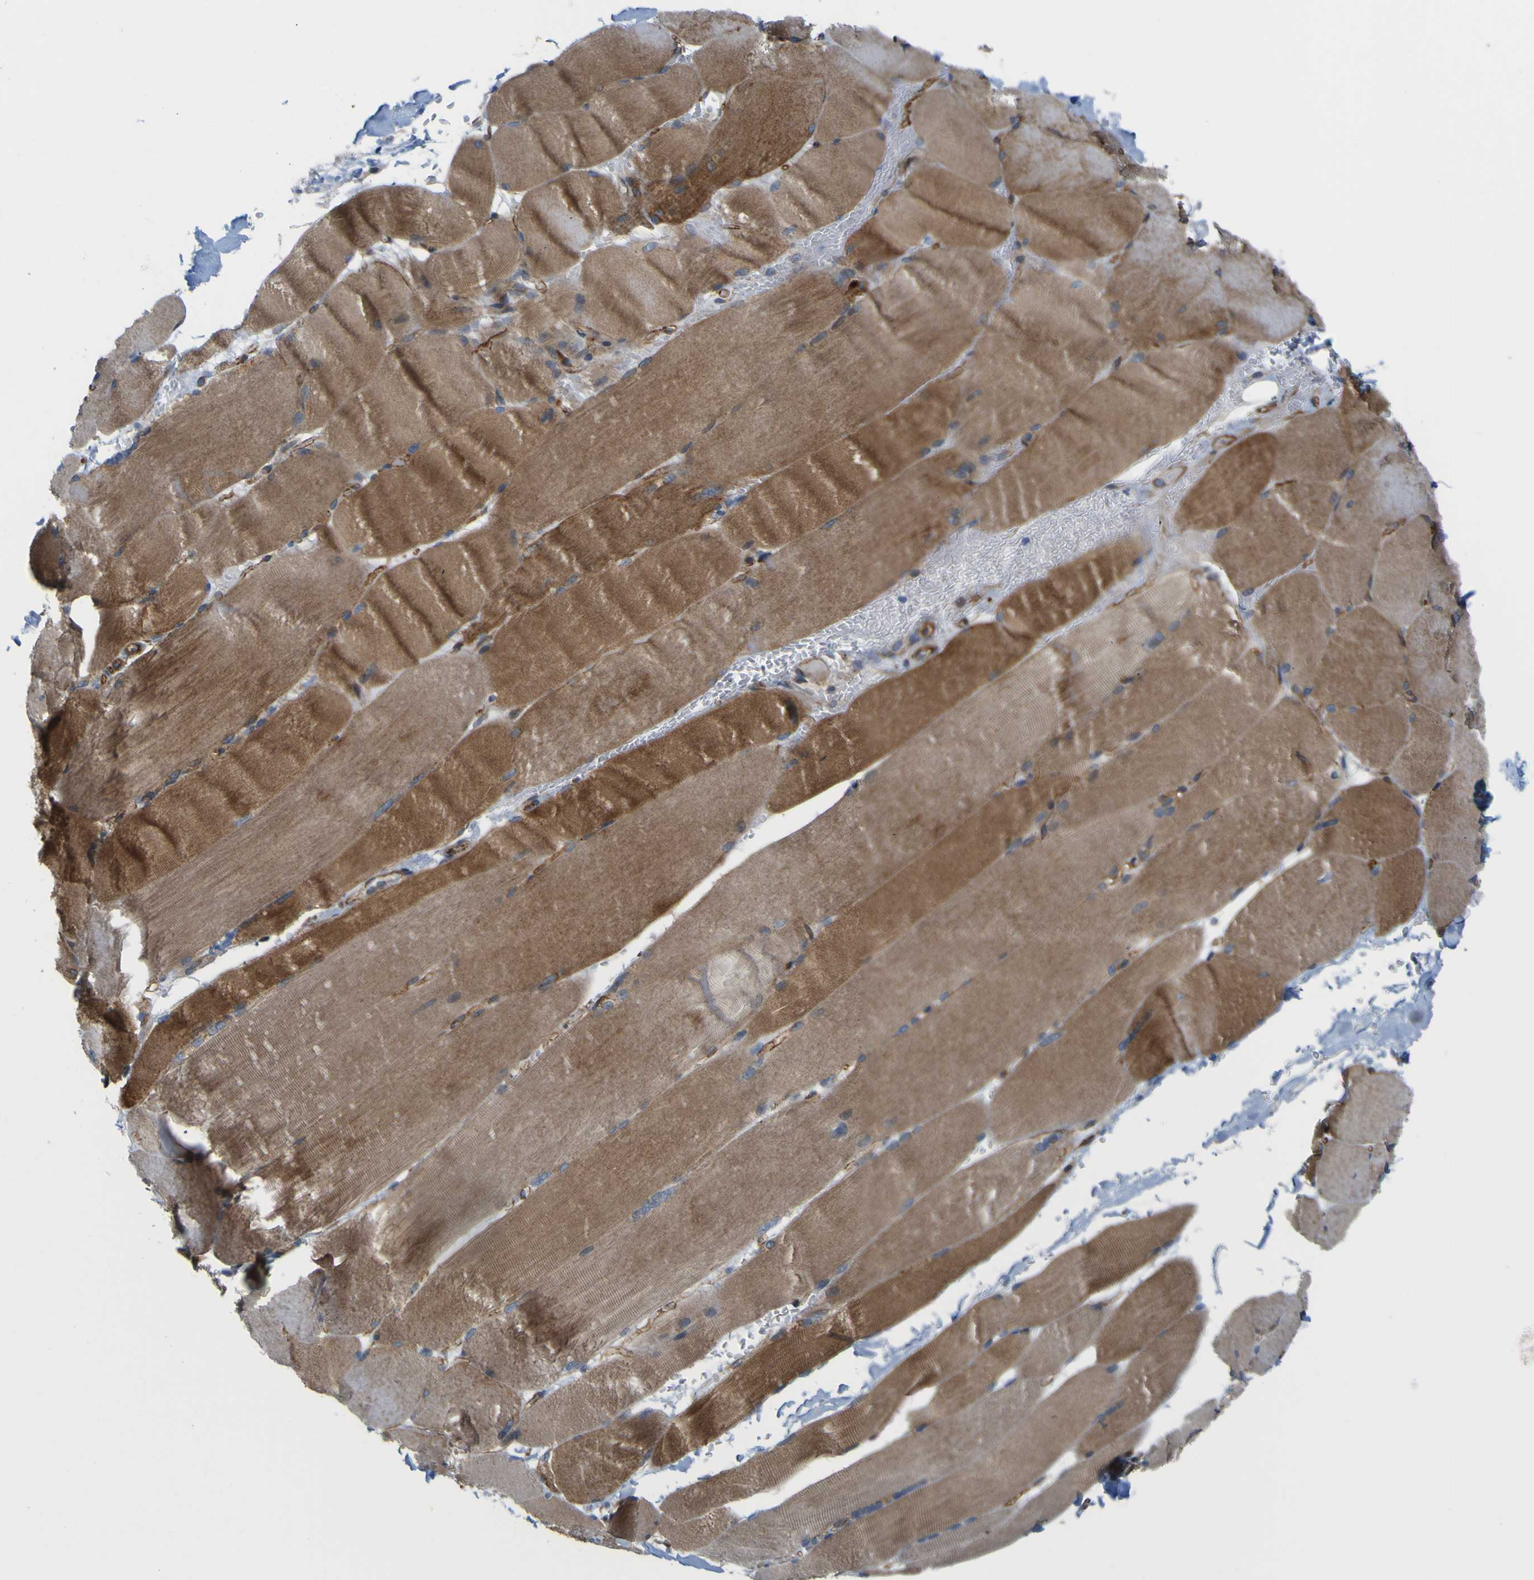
{"staining": {"intensity": "moderate", "quantity": ">75%", "location": "cytoplasmic/membranous"}, "tissue": "skeletal muscle", "cell_type": "Myocytes", "image_type": "normal", "snomed": [{"axis": "morphology", "description": "Normal tissue, NOS"}, {"axis": "topography", "description": "Skin"}, {"axis": "topography", "description": "Skeletal muscle"}], "caption": "Skeletal muscle stained with DAB (3,3'-diaminobenzidine) IHC demonstrates medium levels of moderate cytoplasmic/membranous expression in about >75% of myocytes. (IHC, brightfield microscopy, high magnification).", "gene": "JPH1", "patient": {"sex": "male", "age": 83}}